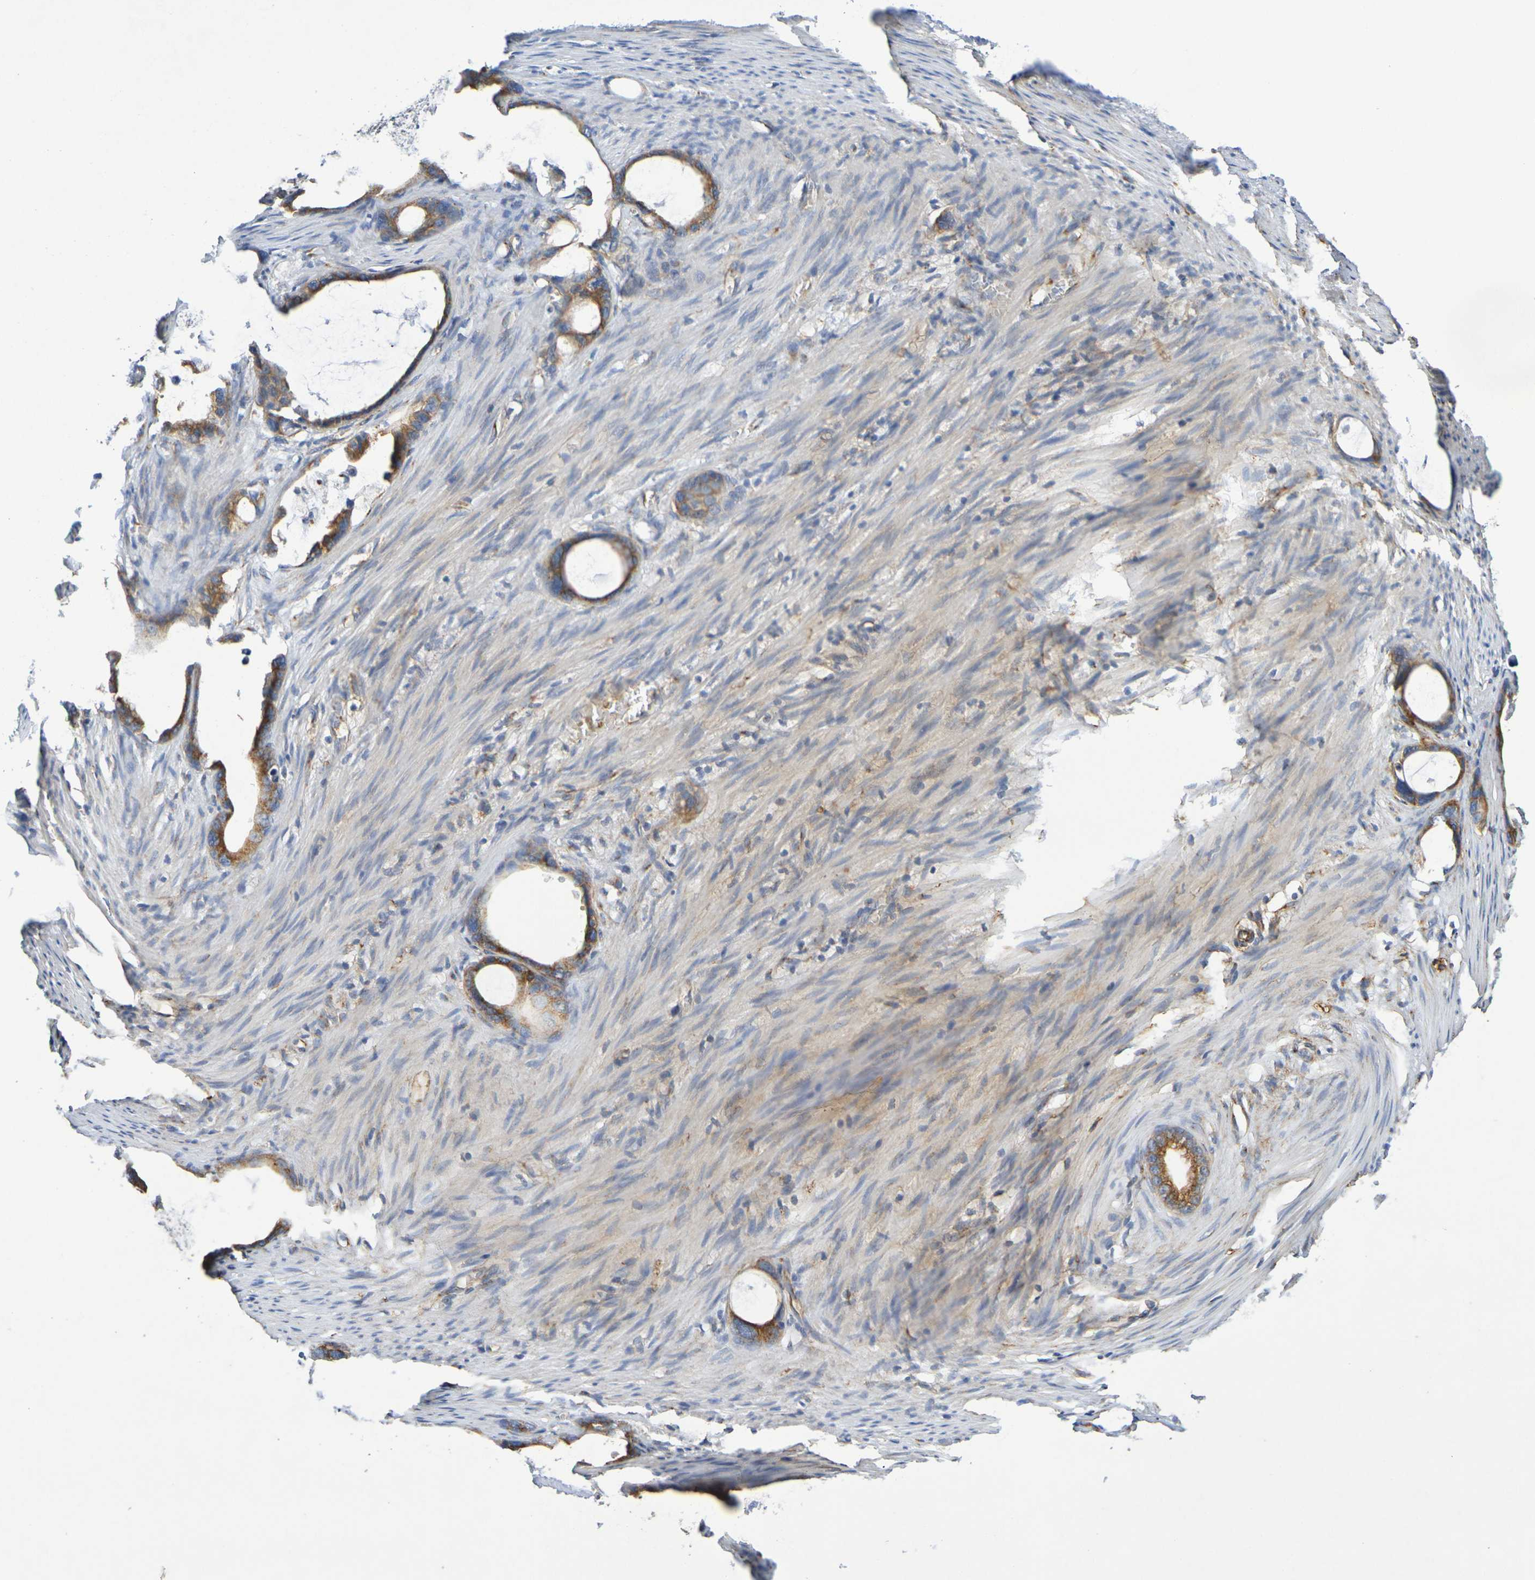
{"staining": {"intensity": "moderate", "quantity": ">75%", "location": "cytoplasmic/membranous"}, "tissue": "stomach cancer", "cell_type": "Tumor cells", "image_type": "cancer", "snomed": [{"axis": "morphology", "description": "Adenocarcinoma, NOS"}, {"axis": "topography", "description": "Stomach"}], "caption": "Immunohistochemical staining of human stomach adenocarcinoma demonstrates medium levels of moderate cytoplasmic/membranous expression in about >75% of tumor cells.", "gene": "DCP2", "patient": {"sex": "female", "age": 75}}